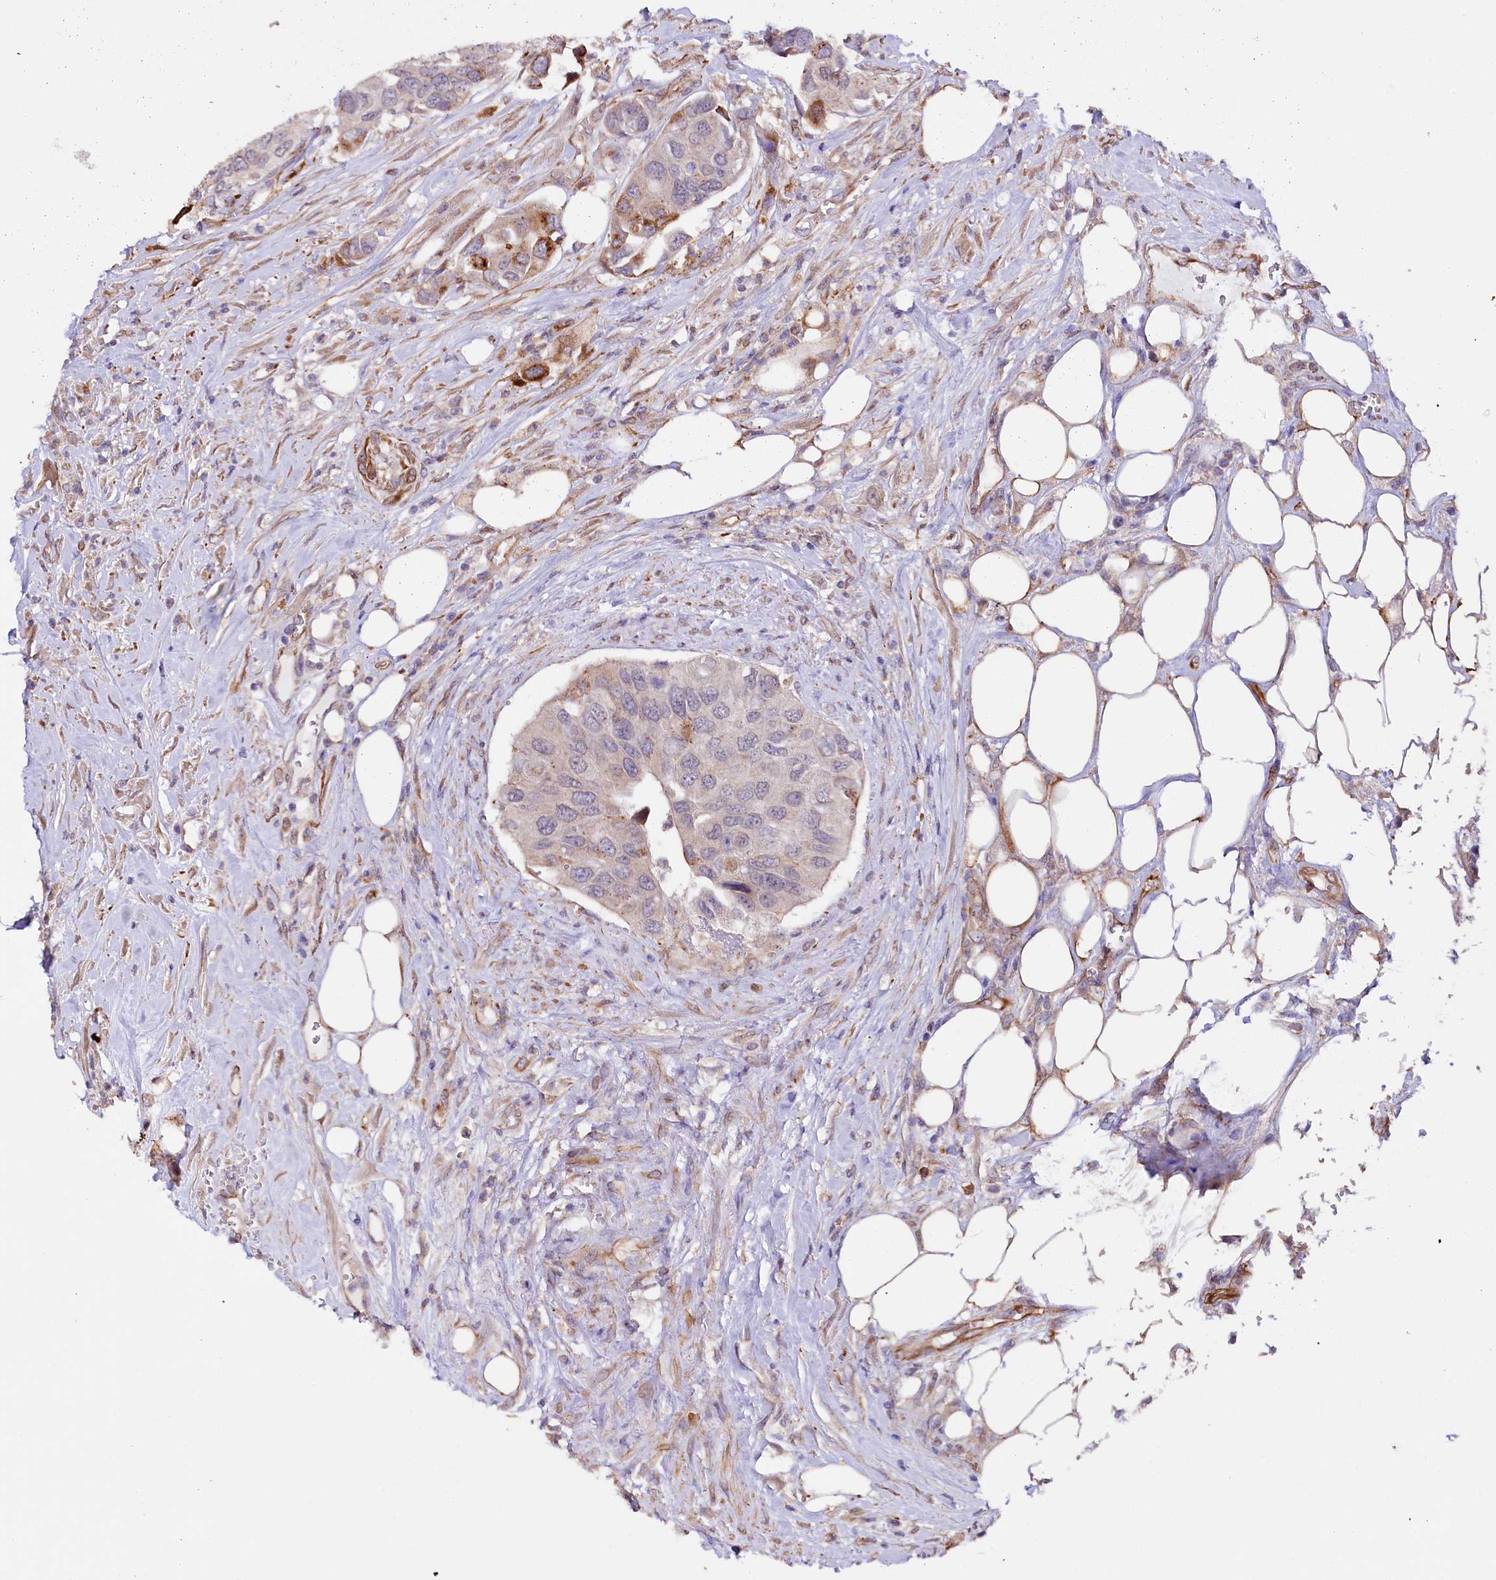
{"staining": {"intensity": "weak", "quantity": "<25%", "location": "cytoplasmic/membranous"}, "tissue": "urothelial cancer", "cell_type": "Tumor cells", "image_type": "cancer", "snomed": [{"axis": "morphology", "description": "Urothelial carcinoma, High grade"}, {"axis": "topography", "description": "Urinary bladder"}], "caption": "A high-resolution histopathology image shows immunohistochemistry (IHC) staining of urothelial carcinoma (high-grade), which demonstrates no significant positivity in tumor cells.", "gene": "TTC12", "patient": {"sex": "male", "age": 74}}